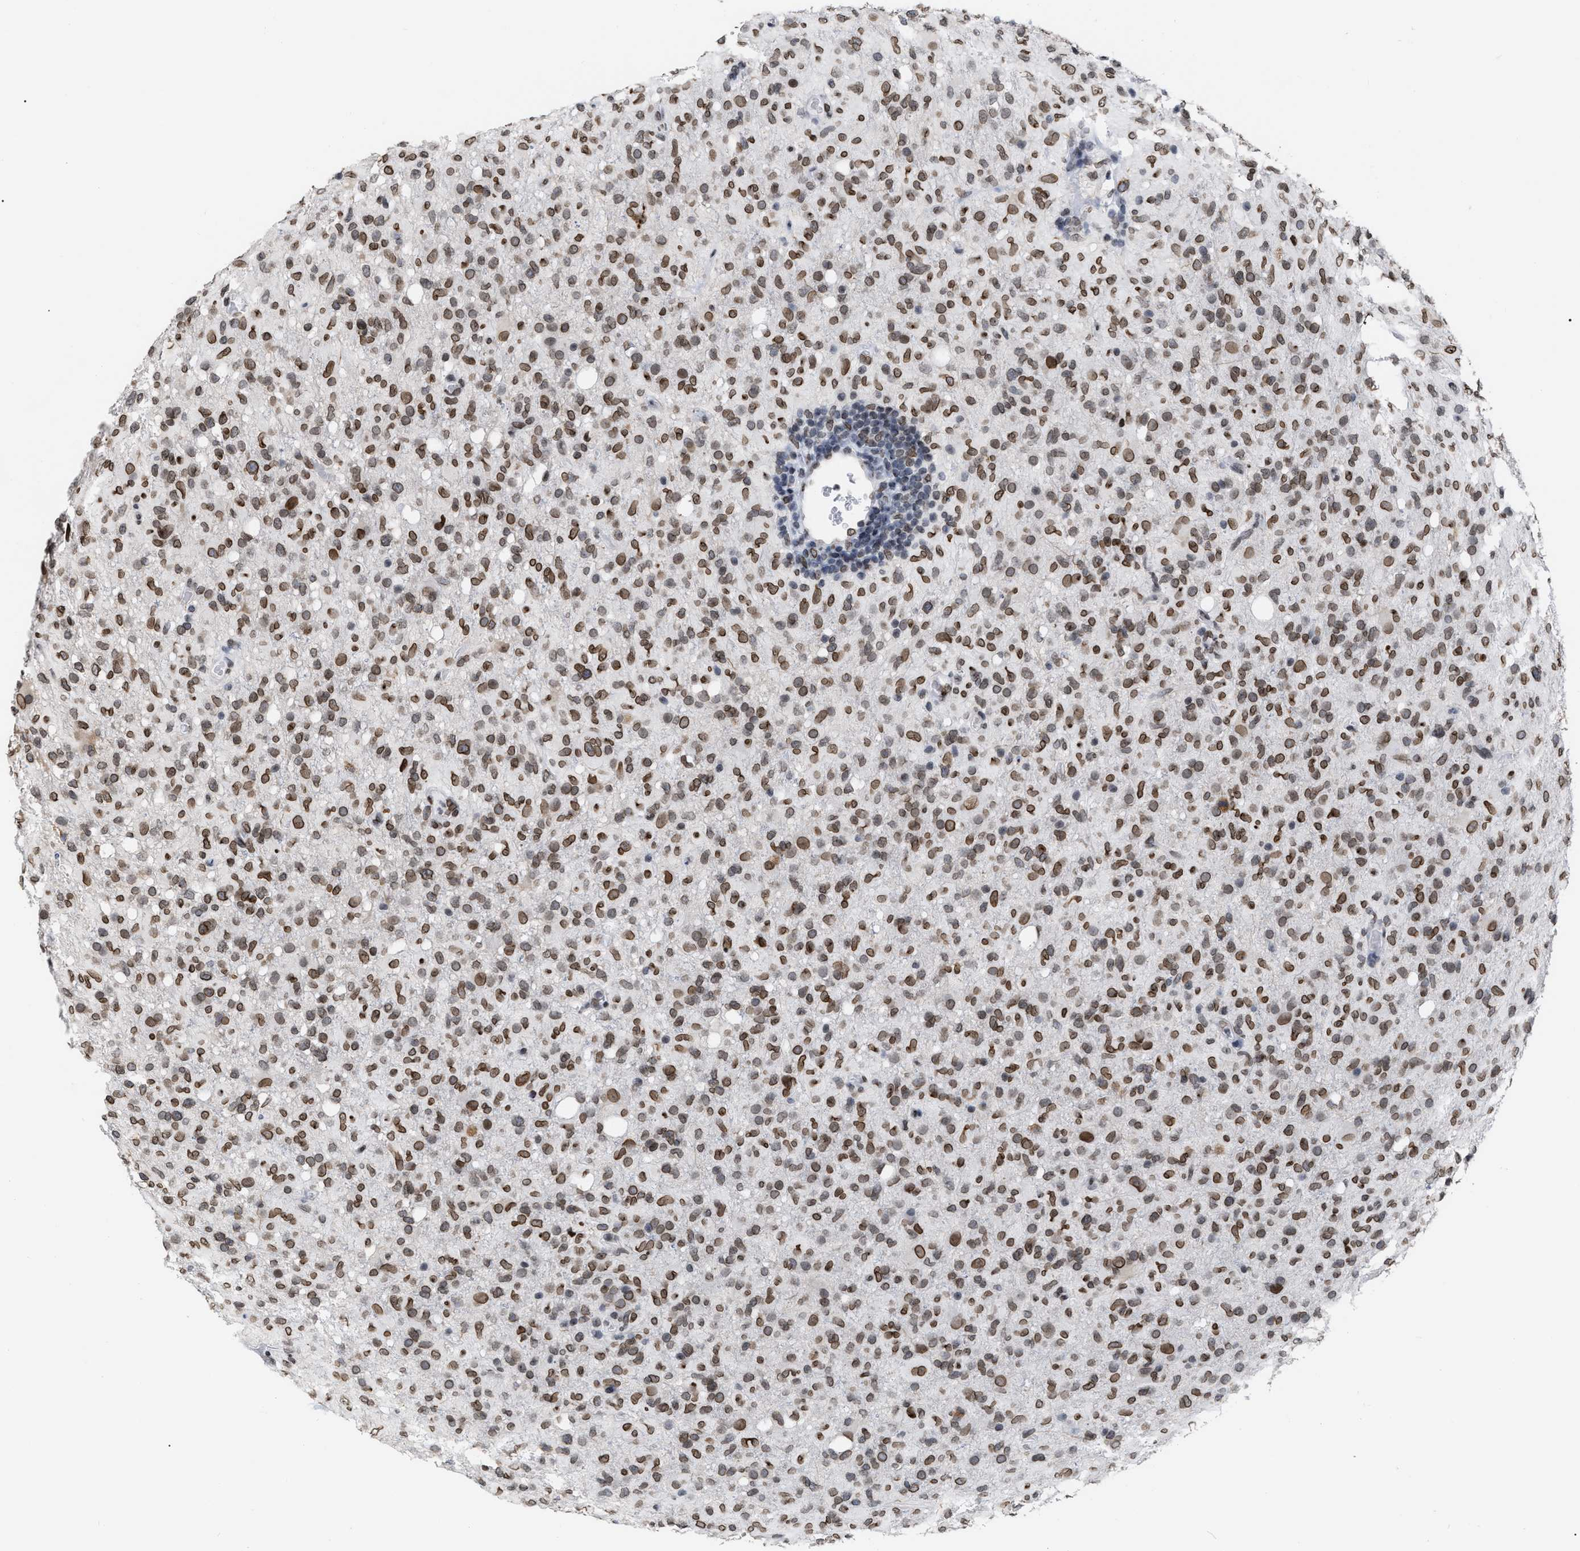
{"staining": {"intensity": "moderate", "quantity": ">75%", "location": "cytoplasmic/membranous,nuclear"}, "tissue": "glioma", "cell_type": "Tumor cells", "image_type": "cancer", "snomed": [{"axis": "morphology", "description": "Glioma, malignant, High grade"}, {"axis": "topography", "description": "Brain"}], "caption": "Protein expression analysis of high-grade glioma (malignant) exhibits moderate cytoplasmic/membranous and nuclear expression in approximately >75% of tumor cells. (Stains: DAB (3,3'-diaminobenzidine) in brown, nuclei in blue, Microscopy: brightfield microscopy at high magnification).", "gene": "TPR", "patient": {"sex": "female", "age": 57}}